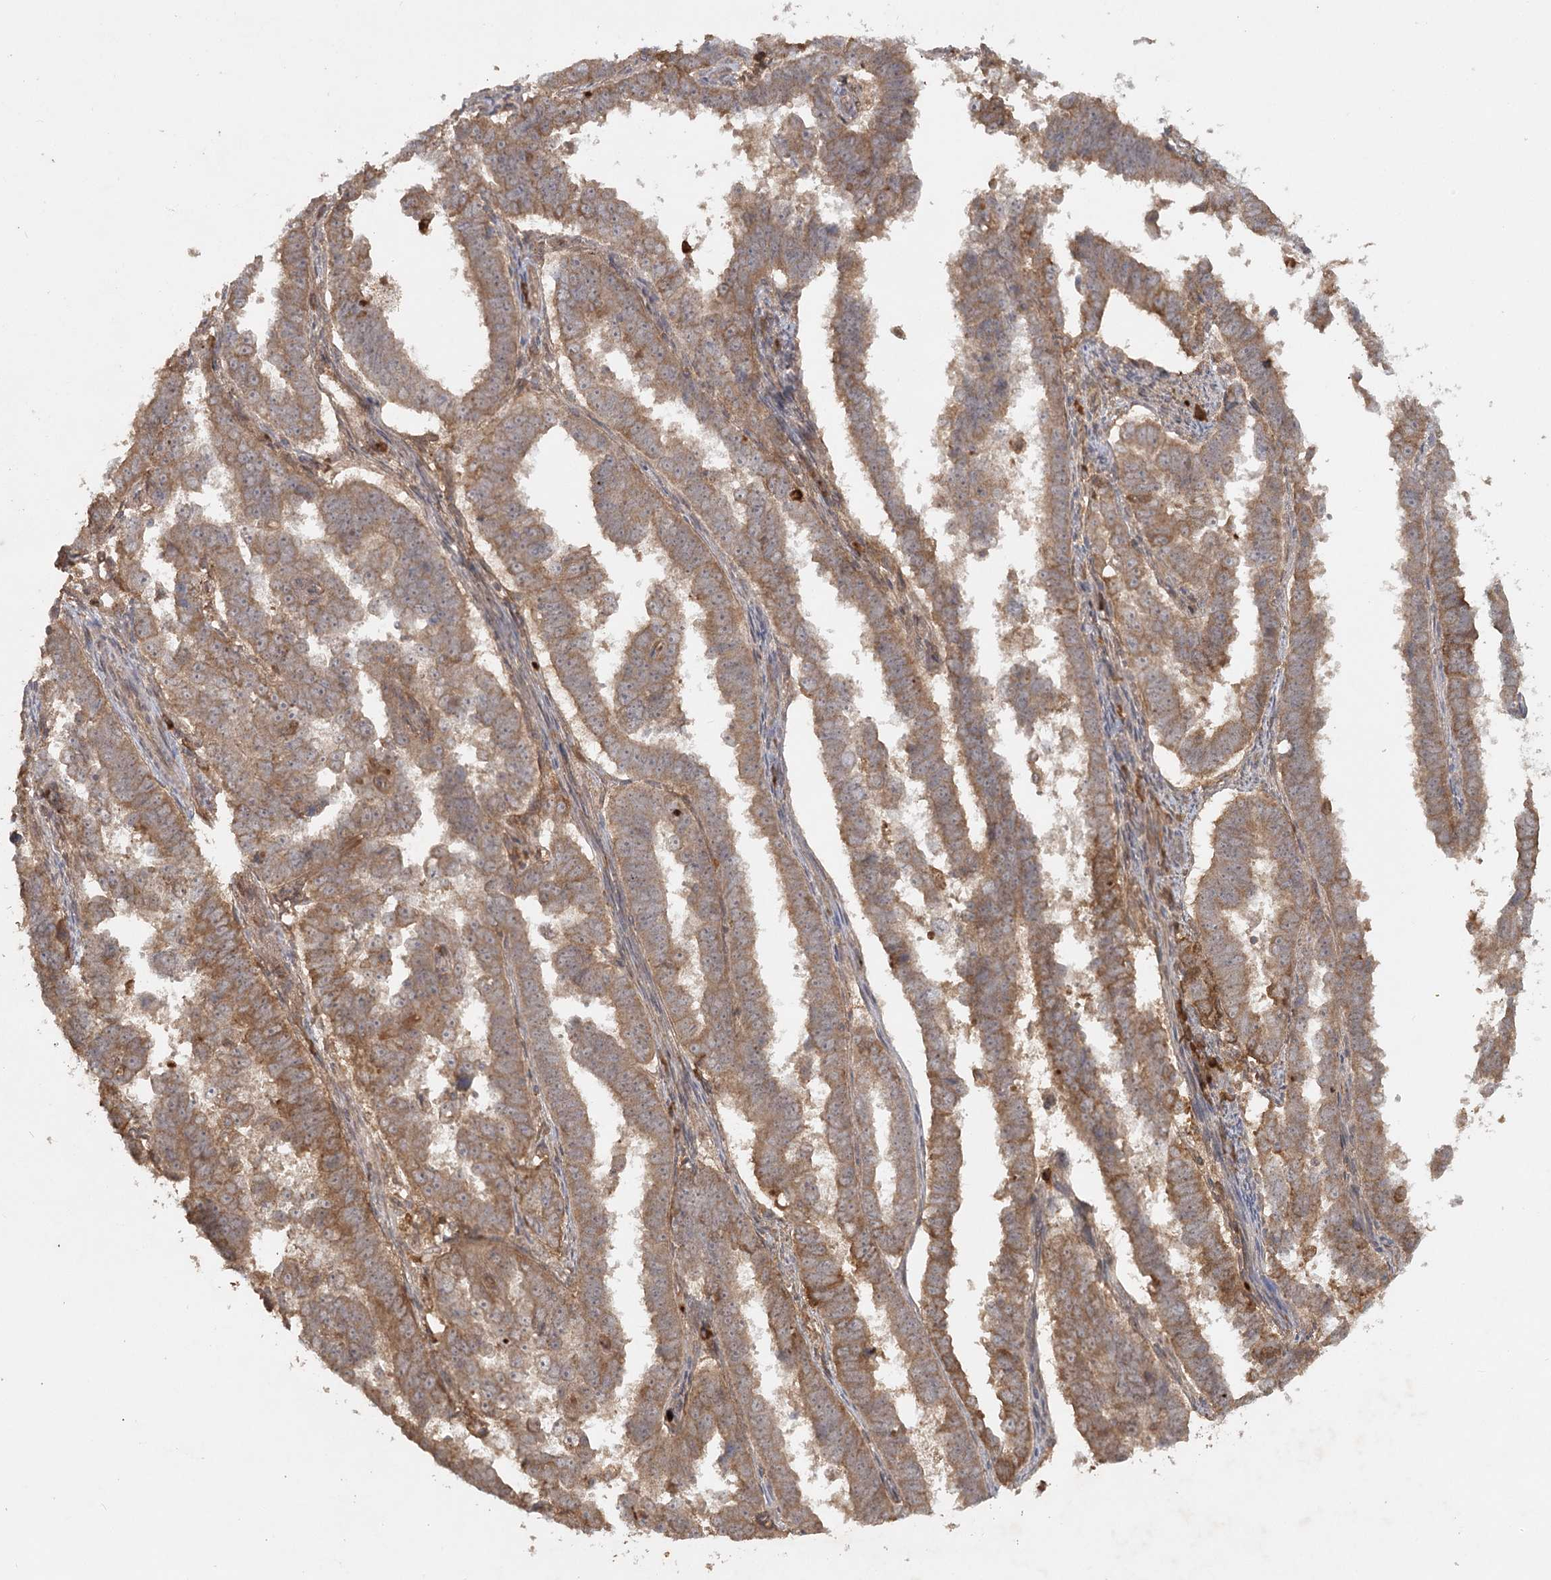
{"staining": {"intensity": "moderate", "quantity": ">75%", "location": "cytoplasmic/membranous"}, "tissue": "endometrial cancer", "cell_type": "Tumor cells", "image_type": "cancer", "snomed": [{"axis": "morphology", "description": "Adenocarcinoma, NOS"}, {"axis": "topography", "description": "Endometrium"}], "caption": "Immunohistochemistry staining of endometrial cancer, which reveals medium levels of moderate cytoplasmic/membranous positivity in about >75% of tumor cells indicating moderate cytoplasmic/membranous protein staining. The staining was performed using DAB (brown) for protein detection and nuclei were counterstained in hematoxylin (blue).", "gene": "ARL13A", "patient": {"sex": "female", "age": 75}}